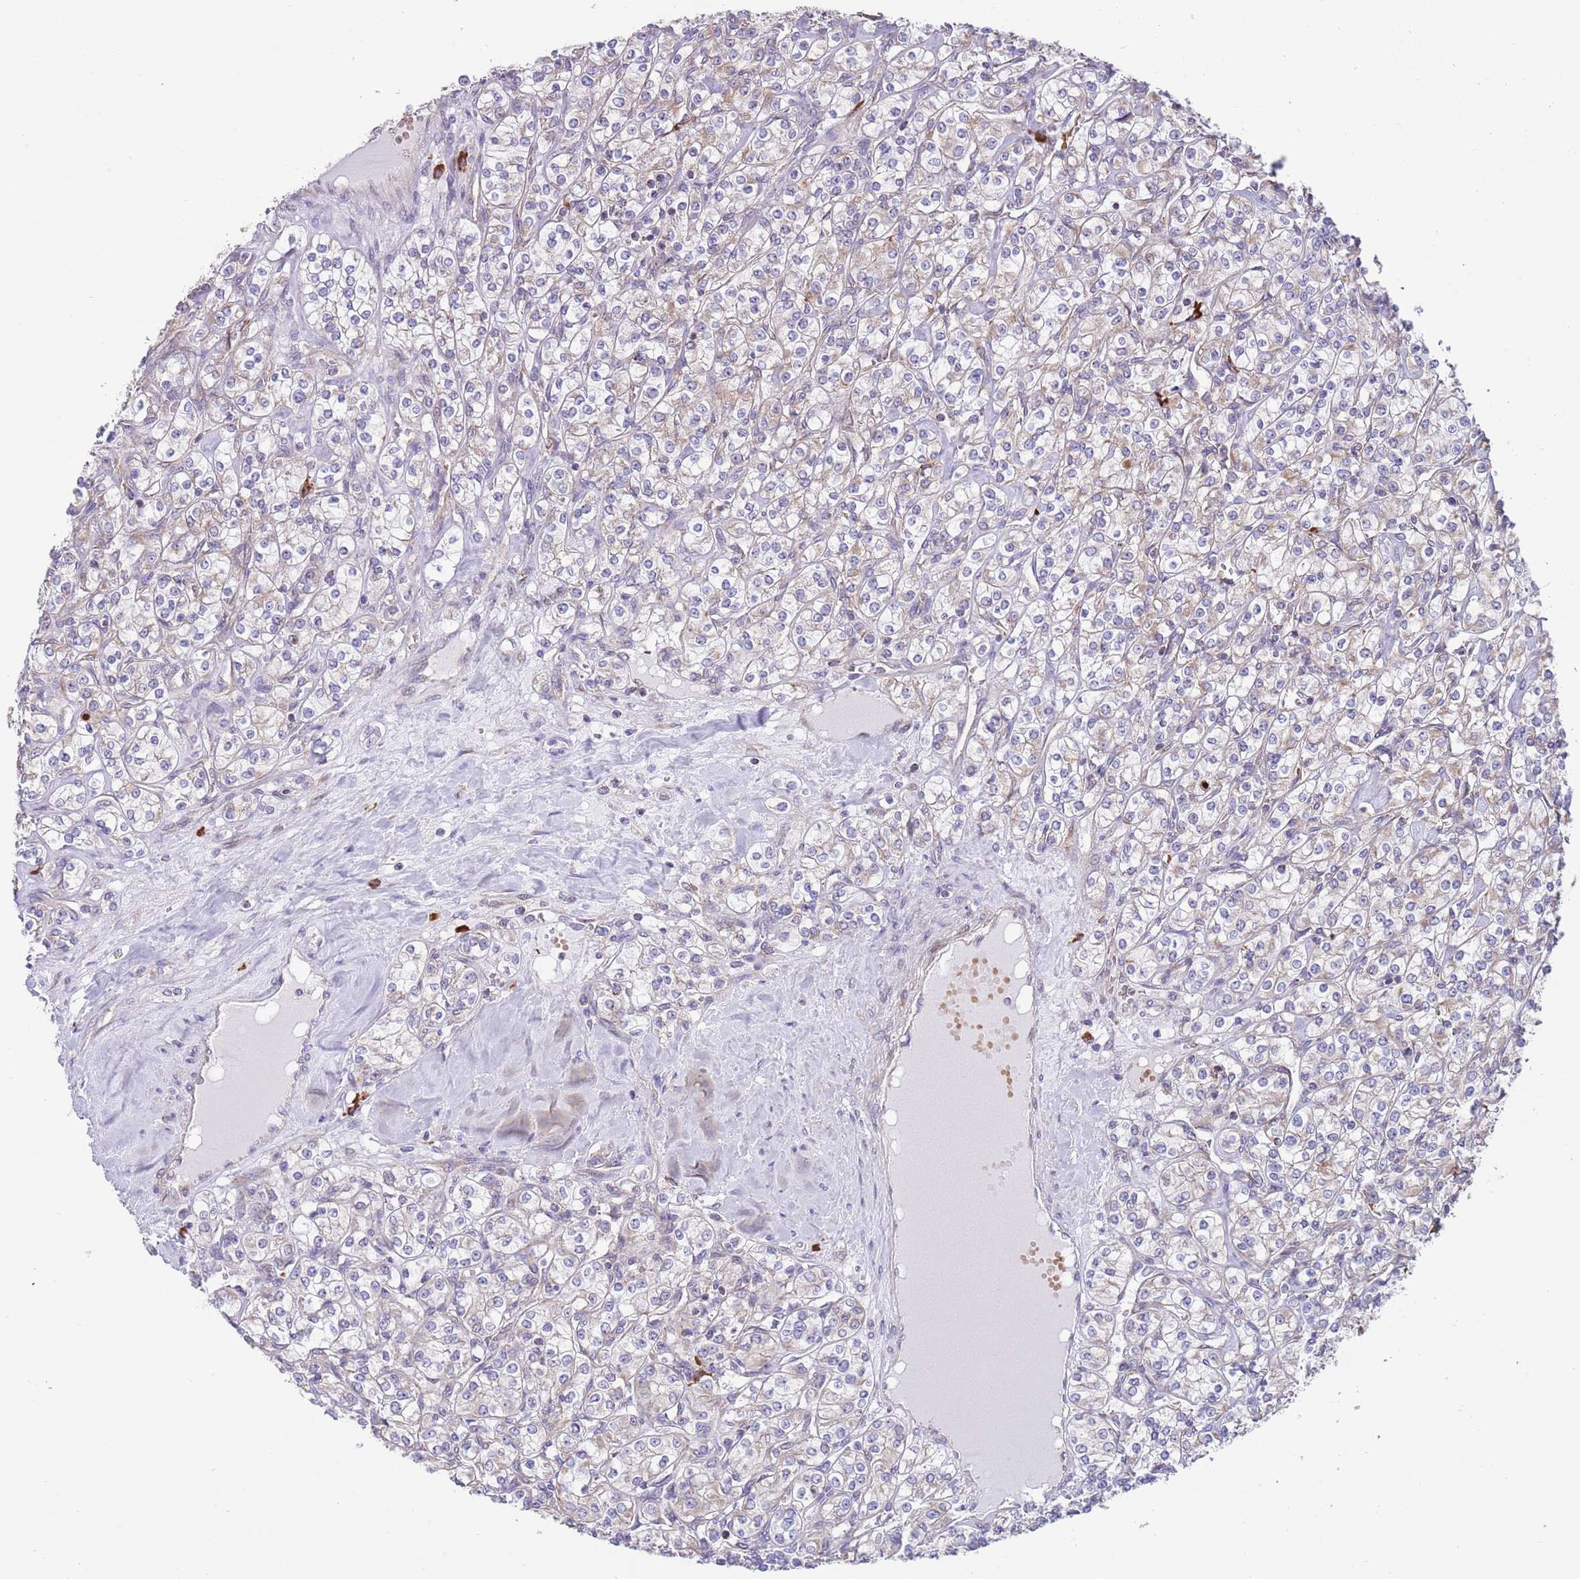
{"staining": {"intensity": "weak", "quantity": "<25%", "location": "cytoplasmic/membranous"}, "tissue": "renal cancer", "cell_type": "Tumor cells", "image_type": "cancer", "snomed": [{"axis": "morphology", "description": "Adenocarcinoma, NOS"}, {"axis": "topography", "description": "Kidney"}], "caption": "A high-resolution photomicrograph shows IHC staining of renal cancer (adenocarcinoma), which exhibits no significant staining in tumor cells.", "gene": "DAND5", "patient": {"sex": "male", "age": 77}}